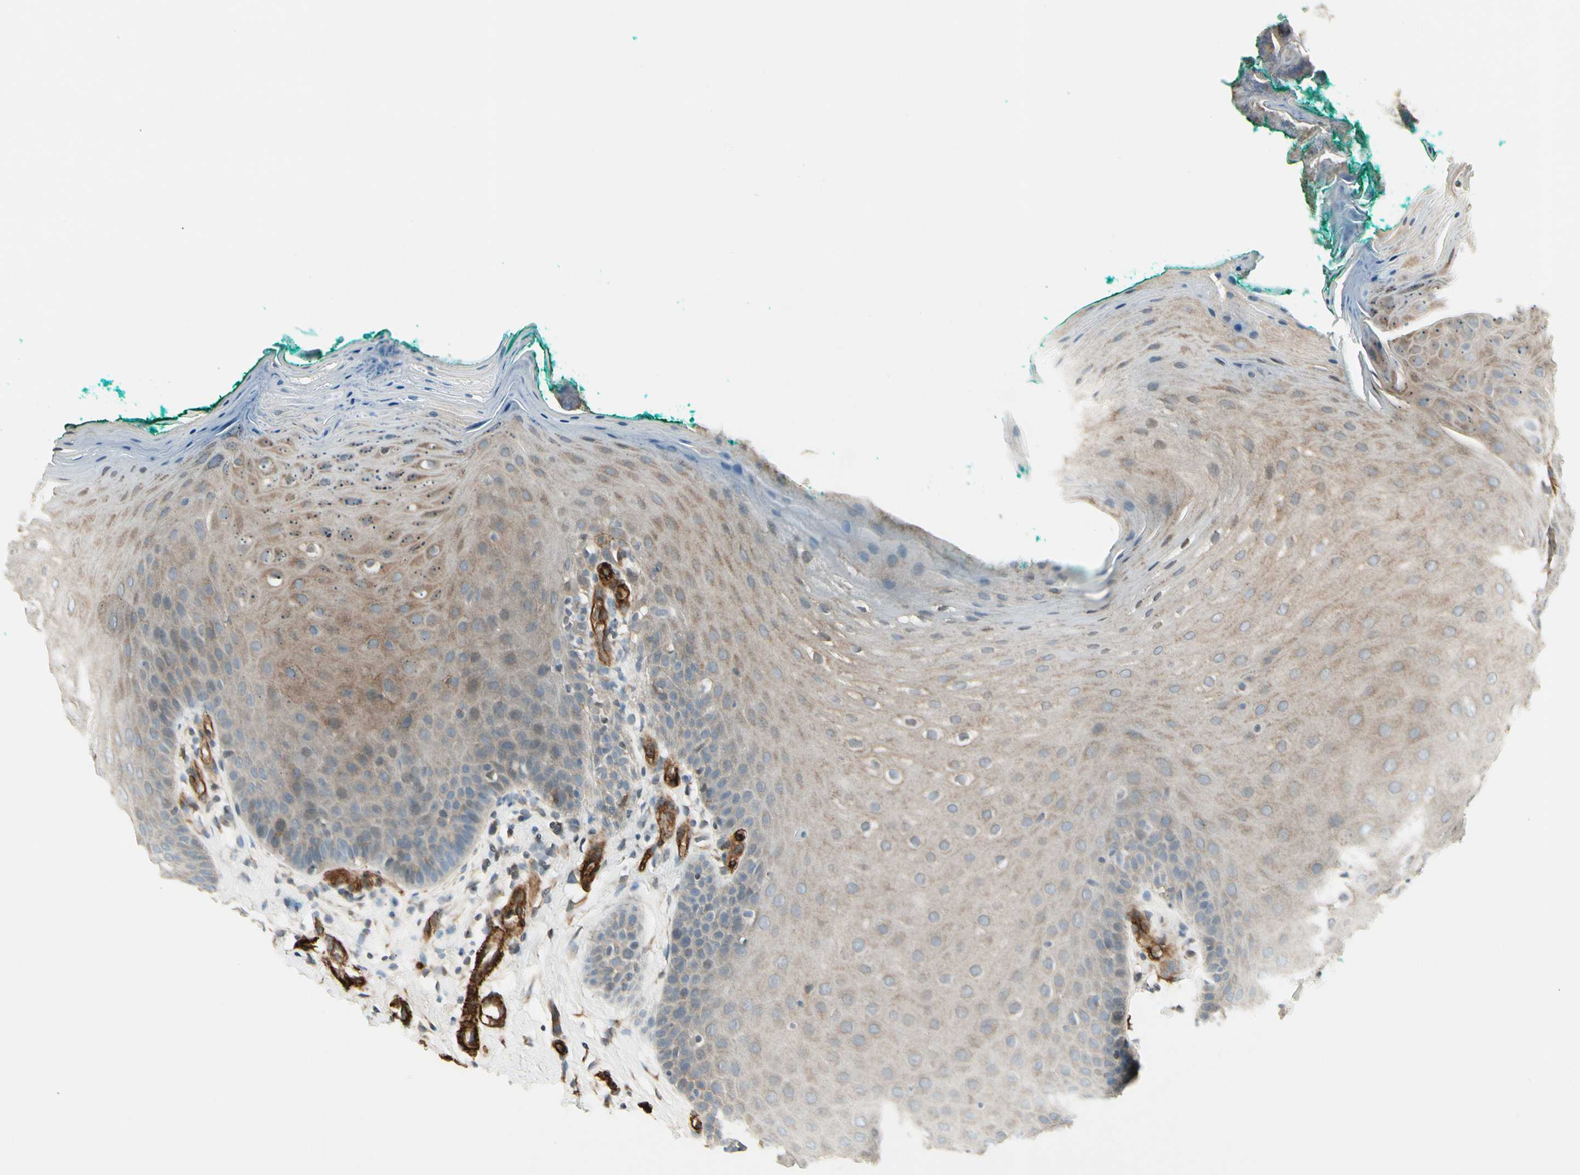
{"staining": {"intensity": "moderate", "quantity": "<25%", "location": "cytoplasmic/membranous"}, "tissue": "oral mucosa", "cell_type": "Squamous epithelial cells", "image_type": "normal", "snomed": [{"axis": "morphology", "description": "Normal tissue, NOS"}, {"axis": "topography", "description": "Skeletal muscle"}, {"axis": "topography", "description": "Oral tissue"}], "caption": "The micrograph shows a brown stain indicating the presence of a protein in the cytoplasmic/membranous of squamous epithelial cells in oral mucosa.", "gene": "MCAM", "patient": {"sex": "male", "age": 58}}